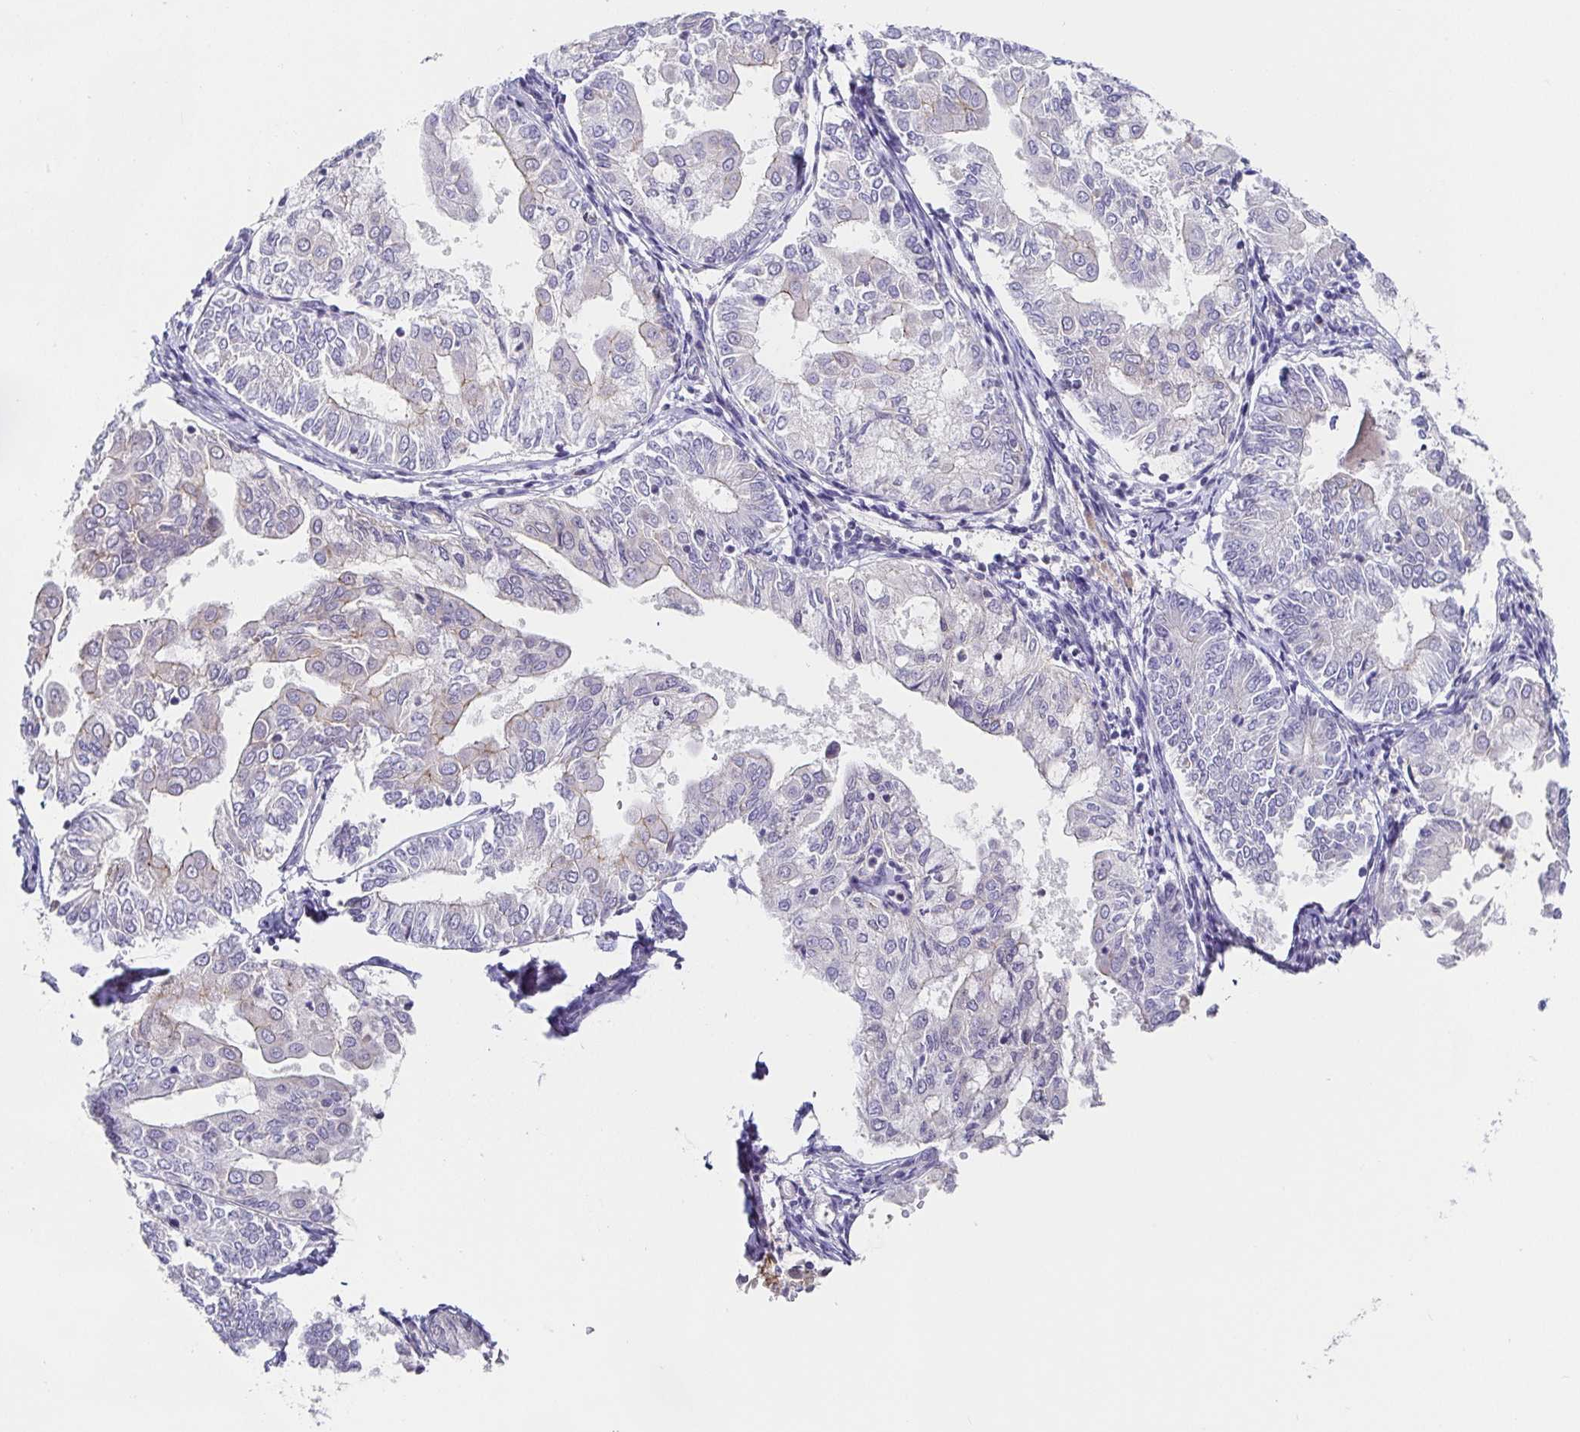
{"staining": {"intensity": "negative", "quantity": "none", "location": "none"}, "tissue": "endometrial cancer", "cell_type": "Tumor cells", "image_type": "cancer", "snomed": [{"axis": "morphology", "description": "Adenocarcinoma, NOS"}, {"axis": "topography", "description": "Endometrium"}], "caption": "Endometrial adenocarcinoma was stained to show a protein in brown. There is no significant staining in tumor cells.", "gene": "PIWIL3", "patient": {"sex": "female", "age": 68}}